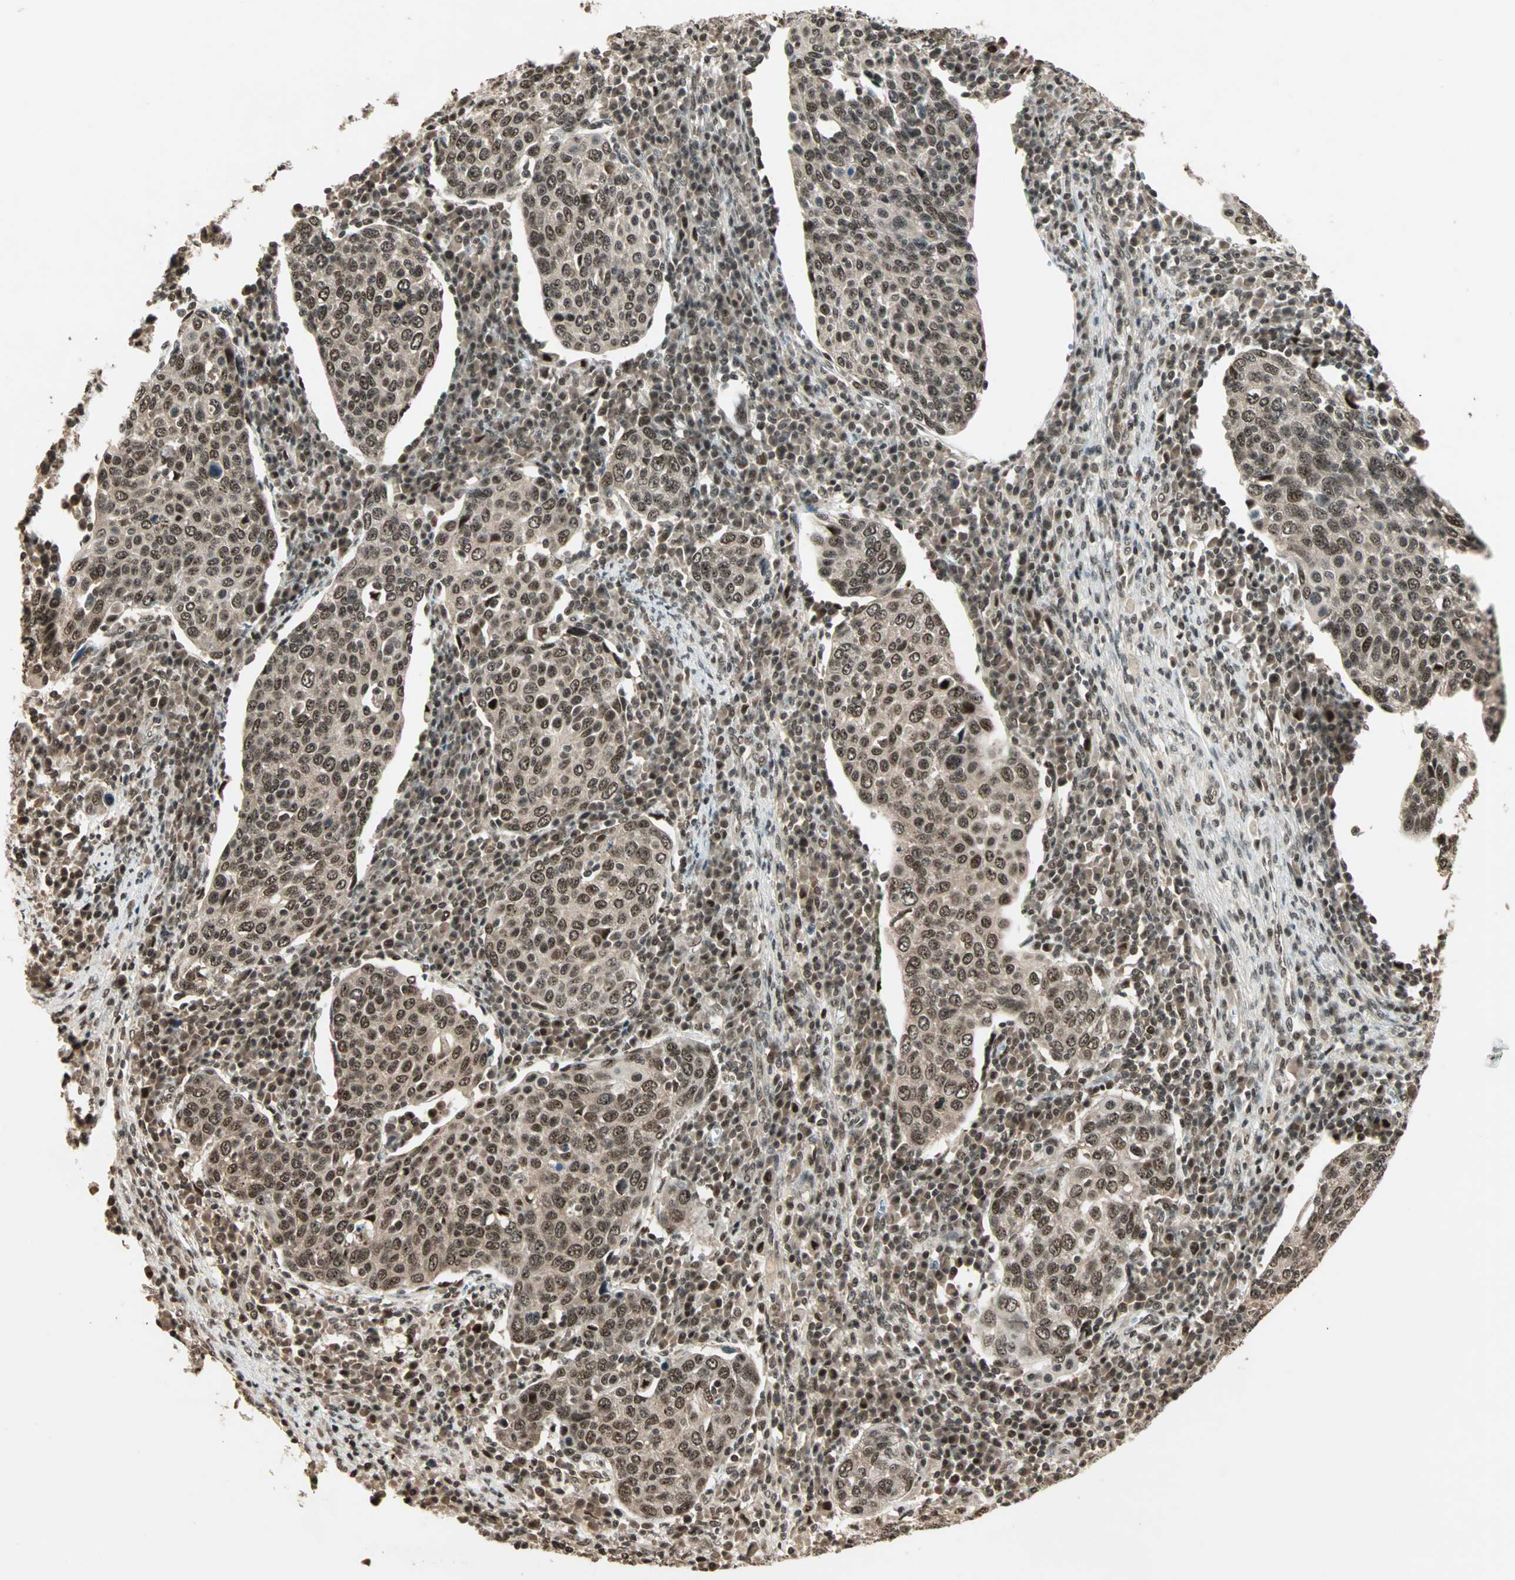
{"staining": {"intensity": "moderate", "quantity": ">75%", "location": "cytoplasmic/membranous,nuclear"}, "tissue": "cervical cancer", "cell_type": "Tumor cells", "image_type": "cancer", "snomed": [{"axis": "morphology", "description": "Squamous cell carcinoma, NOS"}, {"axis": "topography", "description": "Cervix"}], "caption": "A photomicrograph of cervical cancer (squamous cell carcinoma) stained for a protein exhibits moderate cytoplasmic/membranous and nuclear brown staining in tumor cells. (Stains: DAB in brown, nuclei in blue, Microscopy: brightfield microscopy at high magnification).", "gene": "ZNF44", "patient": {"sex": "female", "age": 40}}